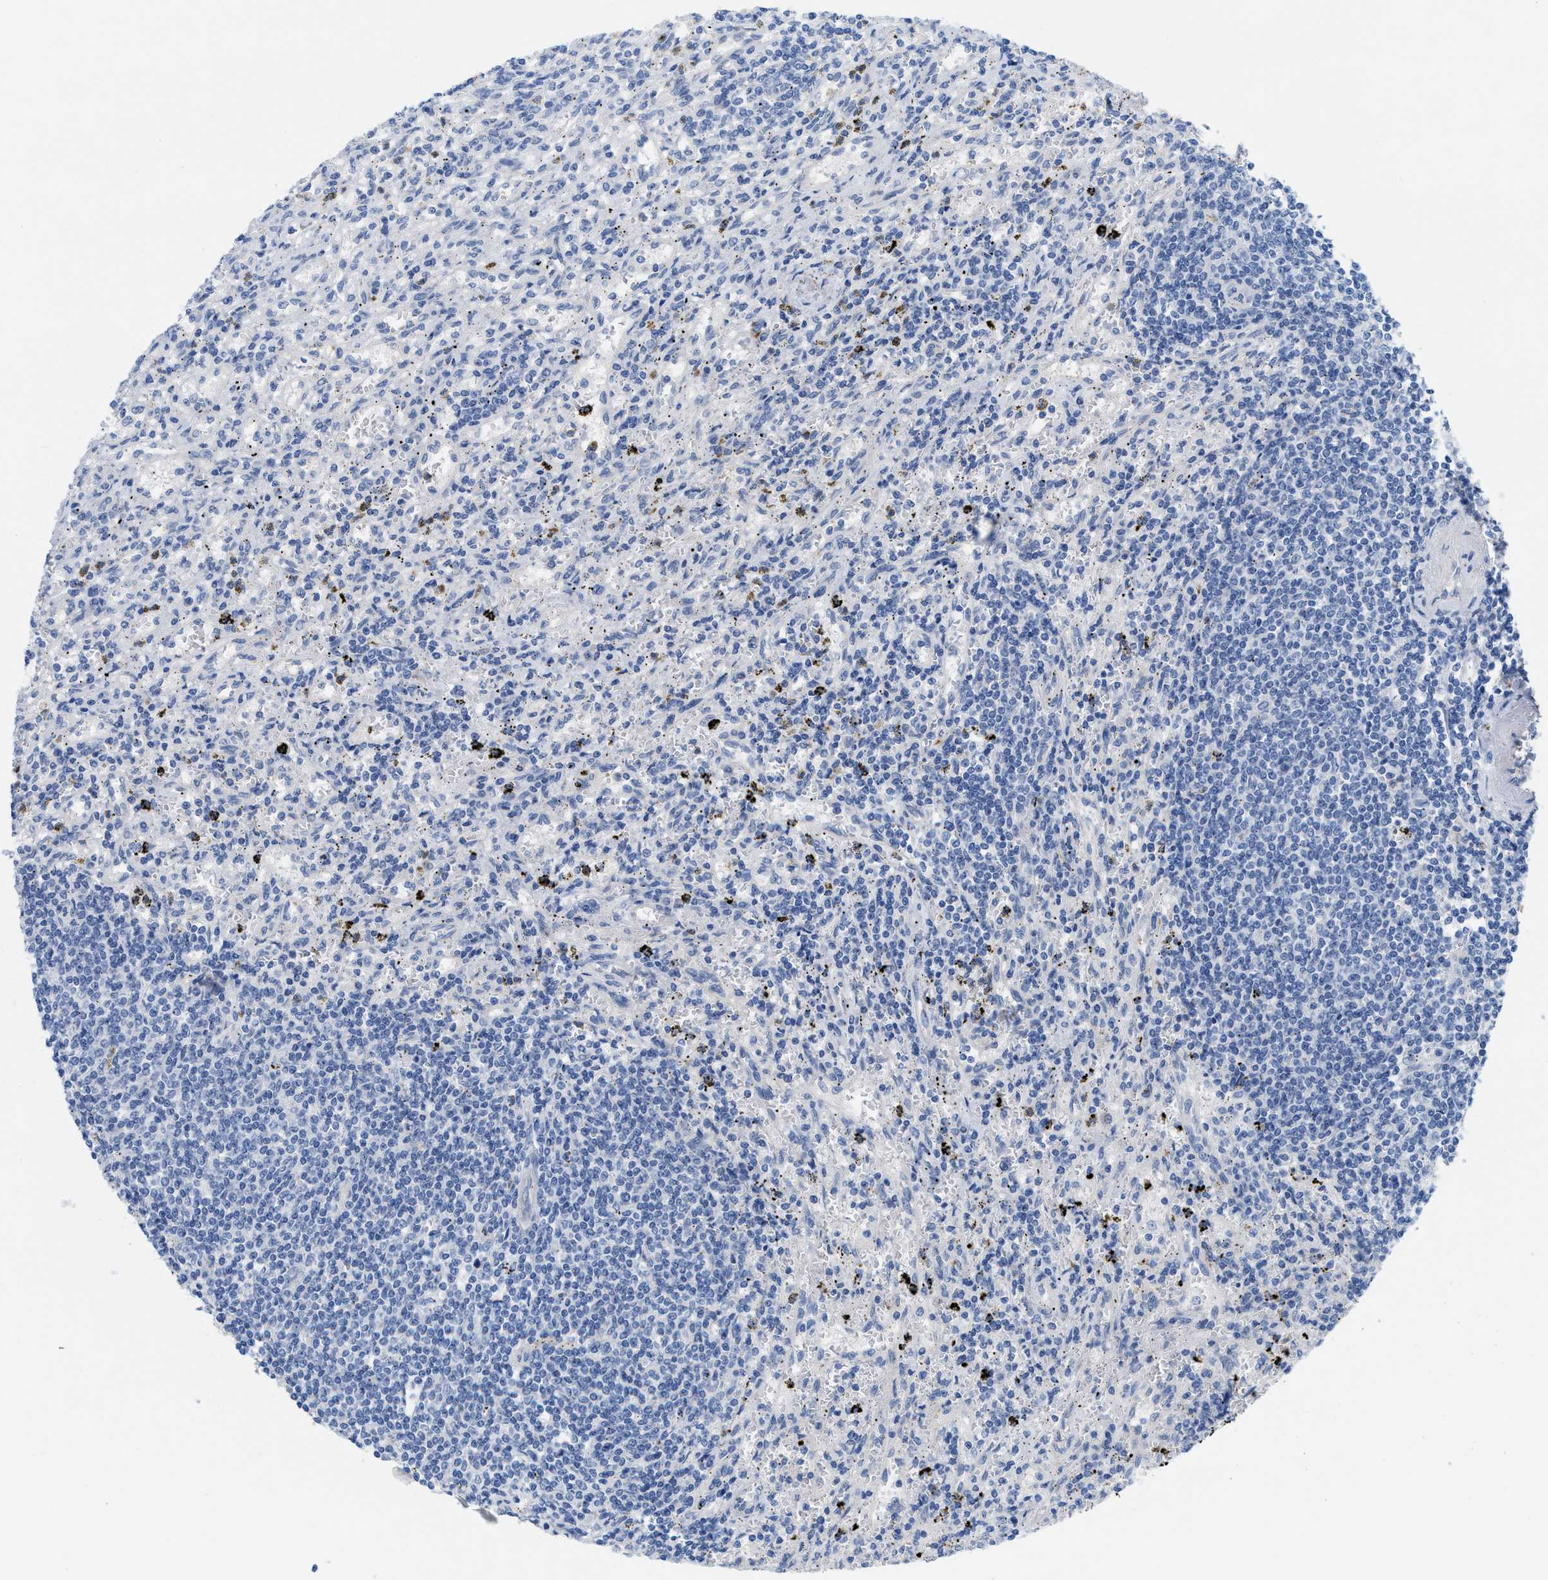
{"staining": {"intensity": "negative", "quantity": "none", "location": "none"}, "tissue": "lymphoma", "cell_type": "Tumor cells", "image_type": "cancer", "snomed": [{"axis": "morphology", "description": "Malignant lymphoma, non-Hodgkin's type, Low grade"}, {"axis": "topography", "description": "Spleen"}], "caption": "An immunohistochemistry photomicrograph of lymphoma is shown. There is no staining in tumor cells of lymphoma.", "gene": "CPA2", "patient": {"sex": "male", "age": 76}}